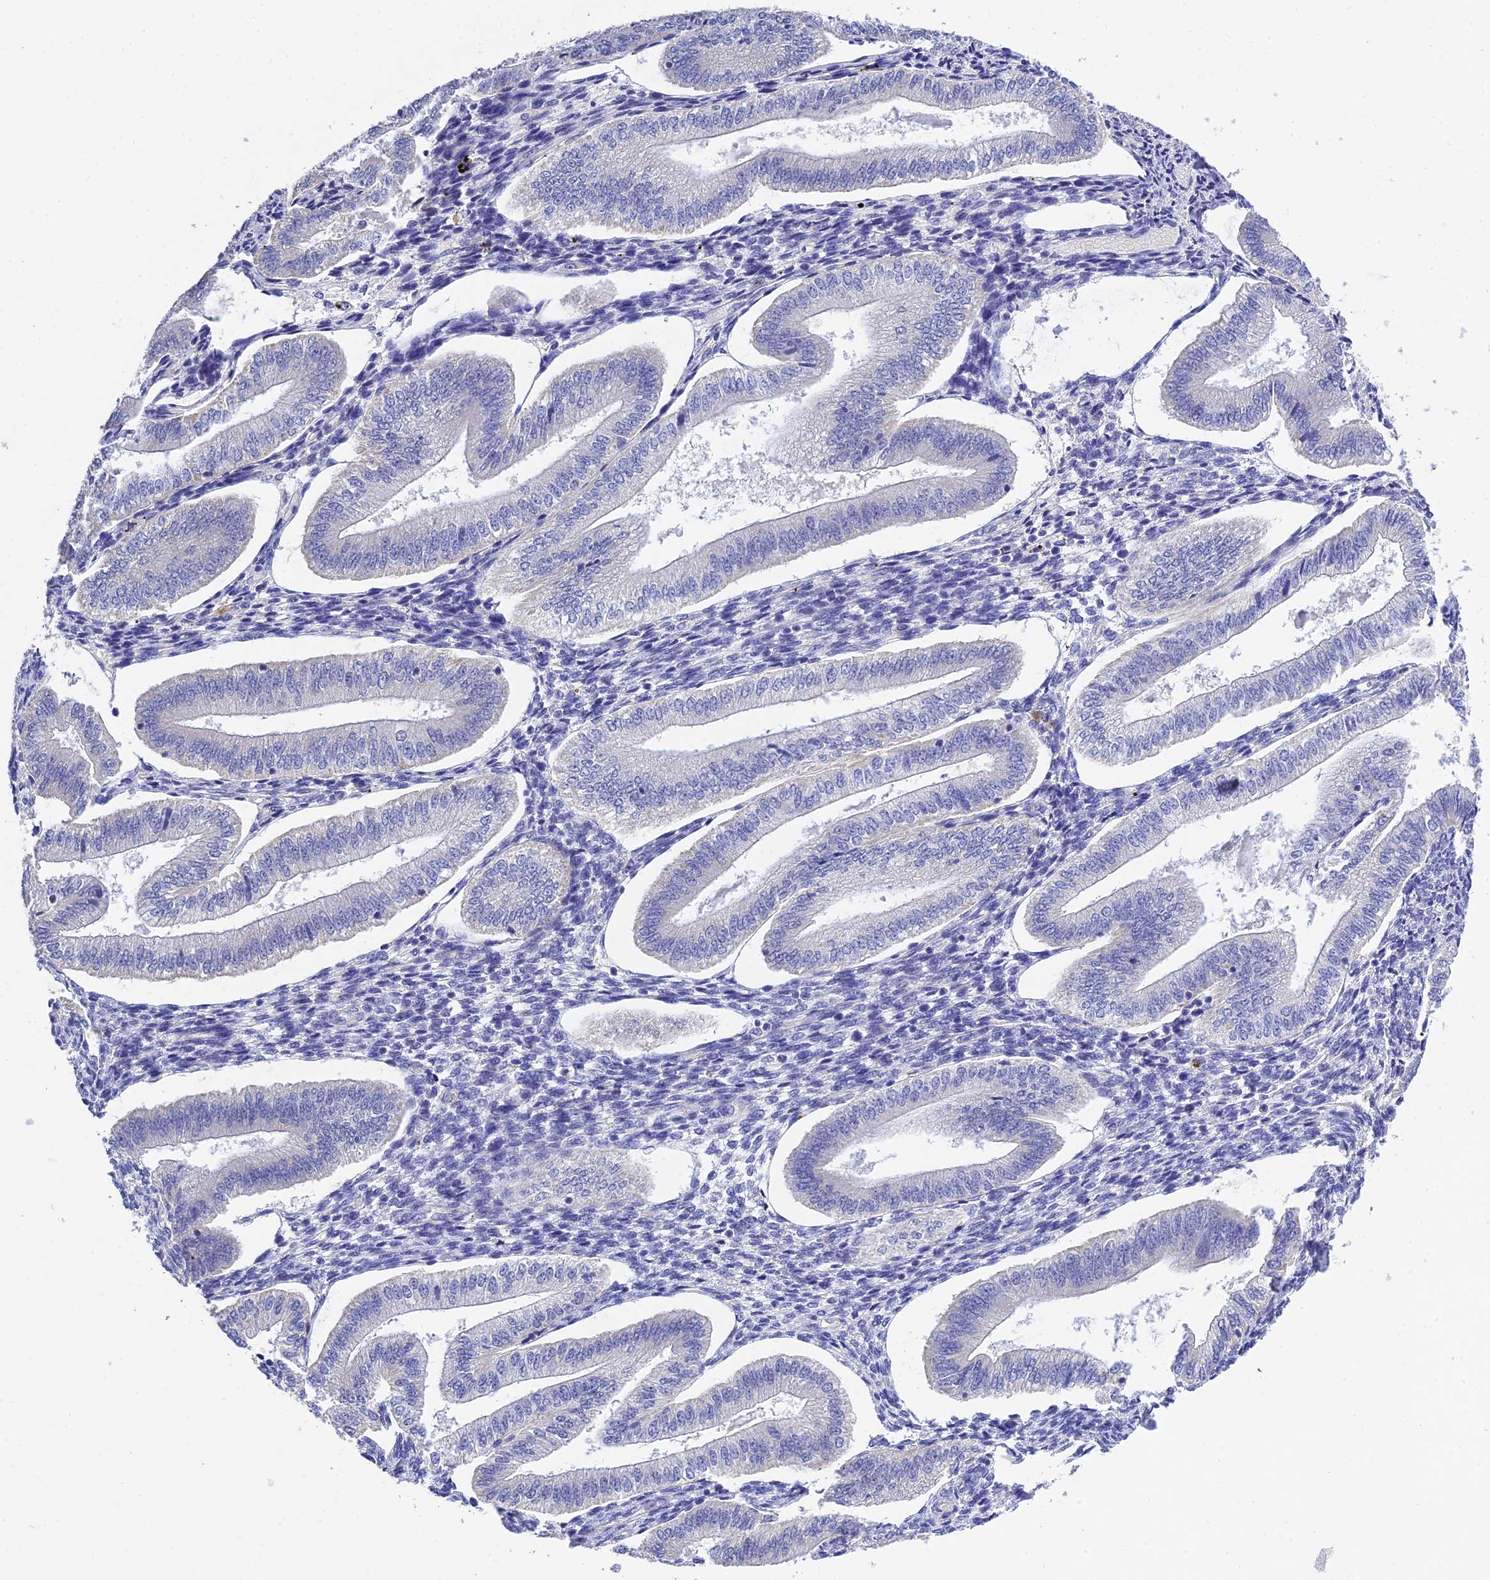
{"staining": {"intensity": "negative", "quantity": "none", "location": "none"}, "tissue": "endometrium", "cell_type": "Cells in endometrial stroma", "image_type": "normal", "snomed": [{"axis": "morphology", "description": "Normal tissue, NOS"}, {"axis": "topography", "description": "Endometrium"}], "caption": "A high-resolution photomicrograph shows IHC staining of benign endometrium, which shows no significant staining in cells in endometrial stroma. (DAB immunohistochemistry (IHC) with hematoxylin counter stain).", "gene": "MS4A5", "patient": {"sex": "female", "age": 34}}